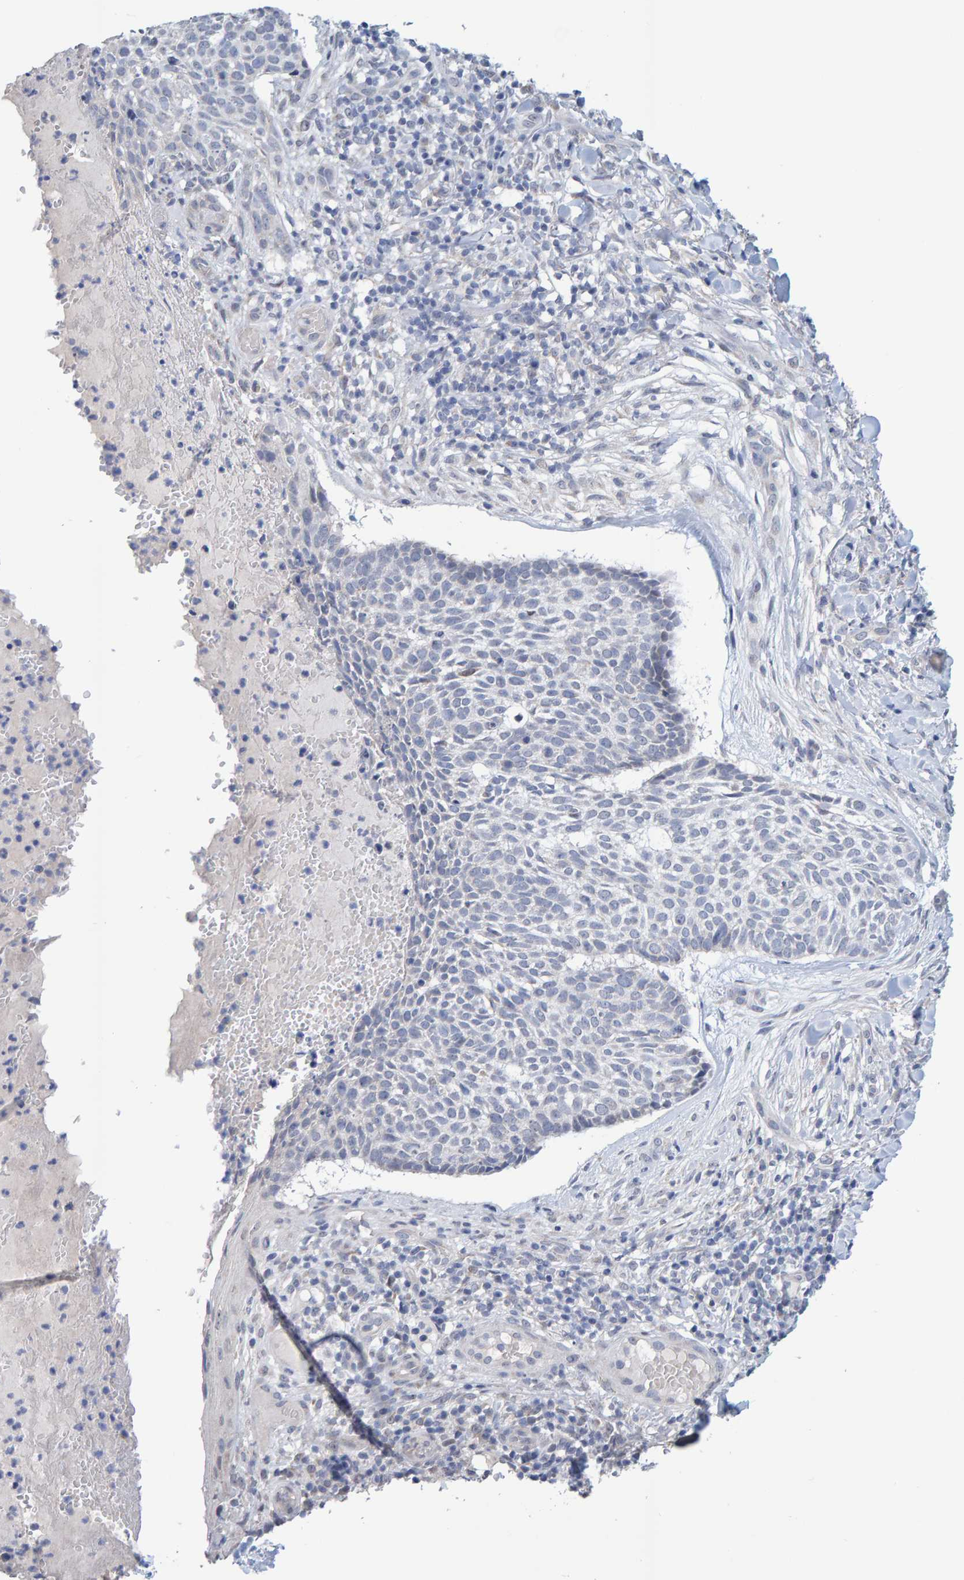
{"staining": {"intensity": "negative", "quantity": "none", "location": "none"}, "tissue": "skin cancer", "cell_type": "Tumor cells", "image_type": "cancer", "snomed": [{"axis": "morphology", "description": "Normal tissue, NOS"}, {"axis": "morphology", "description": "Basal cell carcinoma"}, {"axis": "topography", "description": "Skin"}], "caption": "An immunohistochemistry (IHC) micrograph of skin cancer is shown. There is no staining in tumor cells of skin cancer.", "gene": "USP43", "patient": {"sex": "male", "age": 67}}